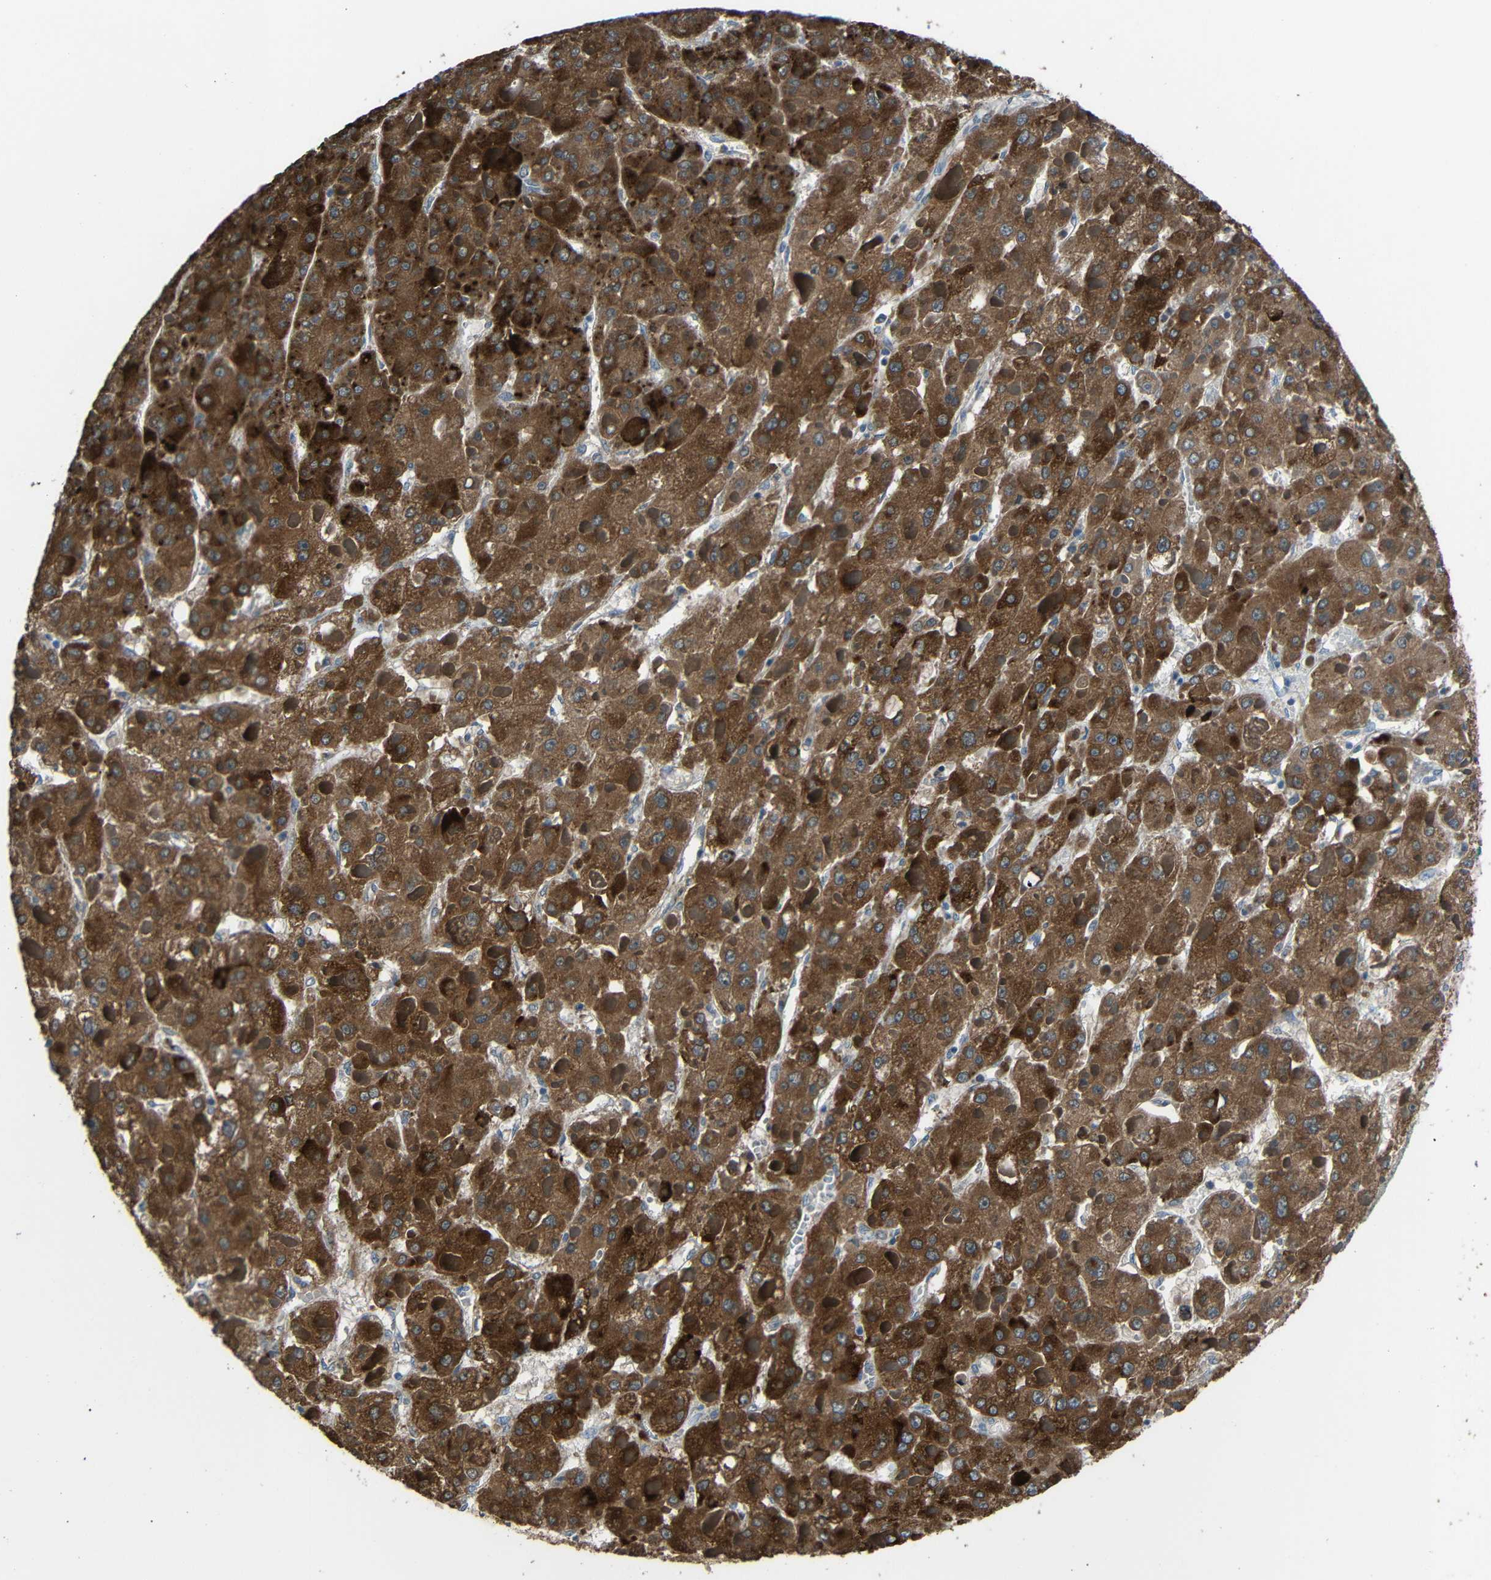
{"staining": {"intensity": "strong", "quantity": ">75%", "location": "cytoplasmic/membranous"}, "tissue": "liver cancer", "cell_type": "Tumor cells", "image_type": "cancer", "snomed": [{"axis": "morphology", "description": "Carcinoma, Hepatocellular, NOS"}, {"axis": "topography", "description": "Liver"}], "caption": "Liver cancer tissue reveals strong cytoplasmic/membranous positivity in about >75% of tumor cells, visualized by immunohistochemistry. The staining was performed using DAB (3,3'-diaminobenzidine), with brown indicating positive protein expression. Nuclei are stained blue with hematoxylin.", "gene": "STBD1", "patient": {"sex": "female", "age": 73}}